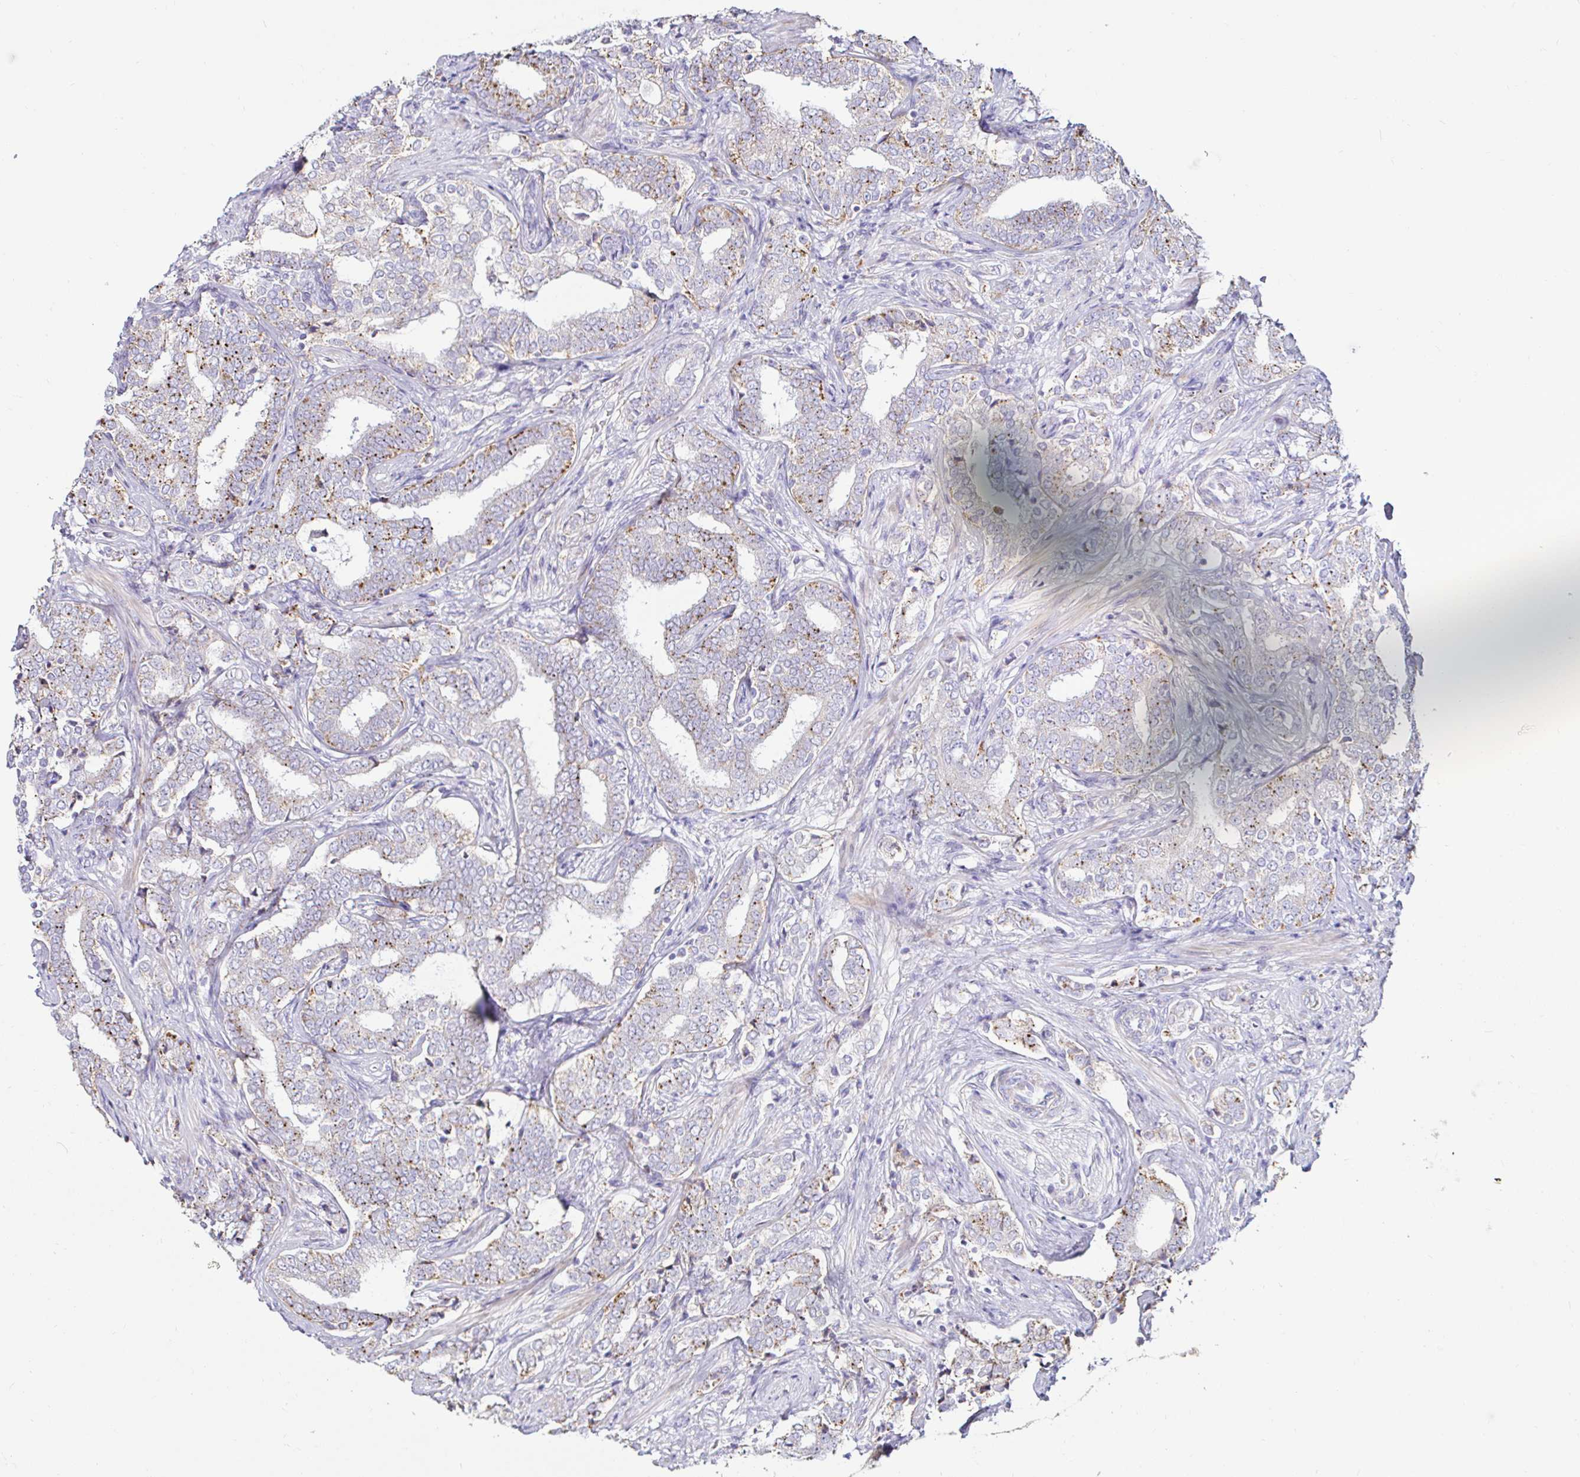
{"staining": {"intensity": "moderate", "quantity": "<25%", "location": "cytoplasmic/membranous"}, "tissue": "prostate cancer", "cell_type": "Tumor cells", "image_type": "cancer", "snomed": [{"axis": "morphology", "description": "Adenocarcinoma, High grade"}, {"axis": "topography", "description": "Prostate"}], "caption": "Human high-grade adenocarcinoma (prostate) stained for a protein (brown) reveals moderate cytoplasmic/membranous positive staining in about <25% of tumor cells.", "gene": "GALNS", "patient": {"sex": "male", "age": 72}}